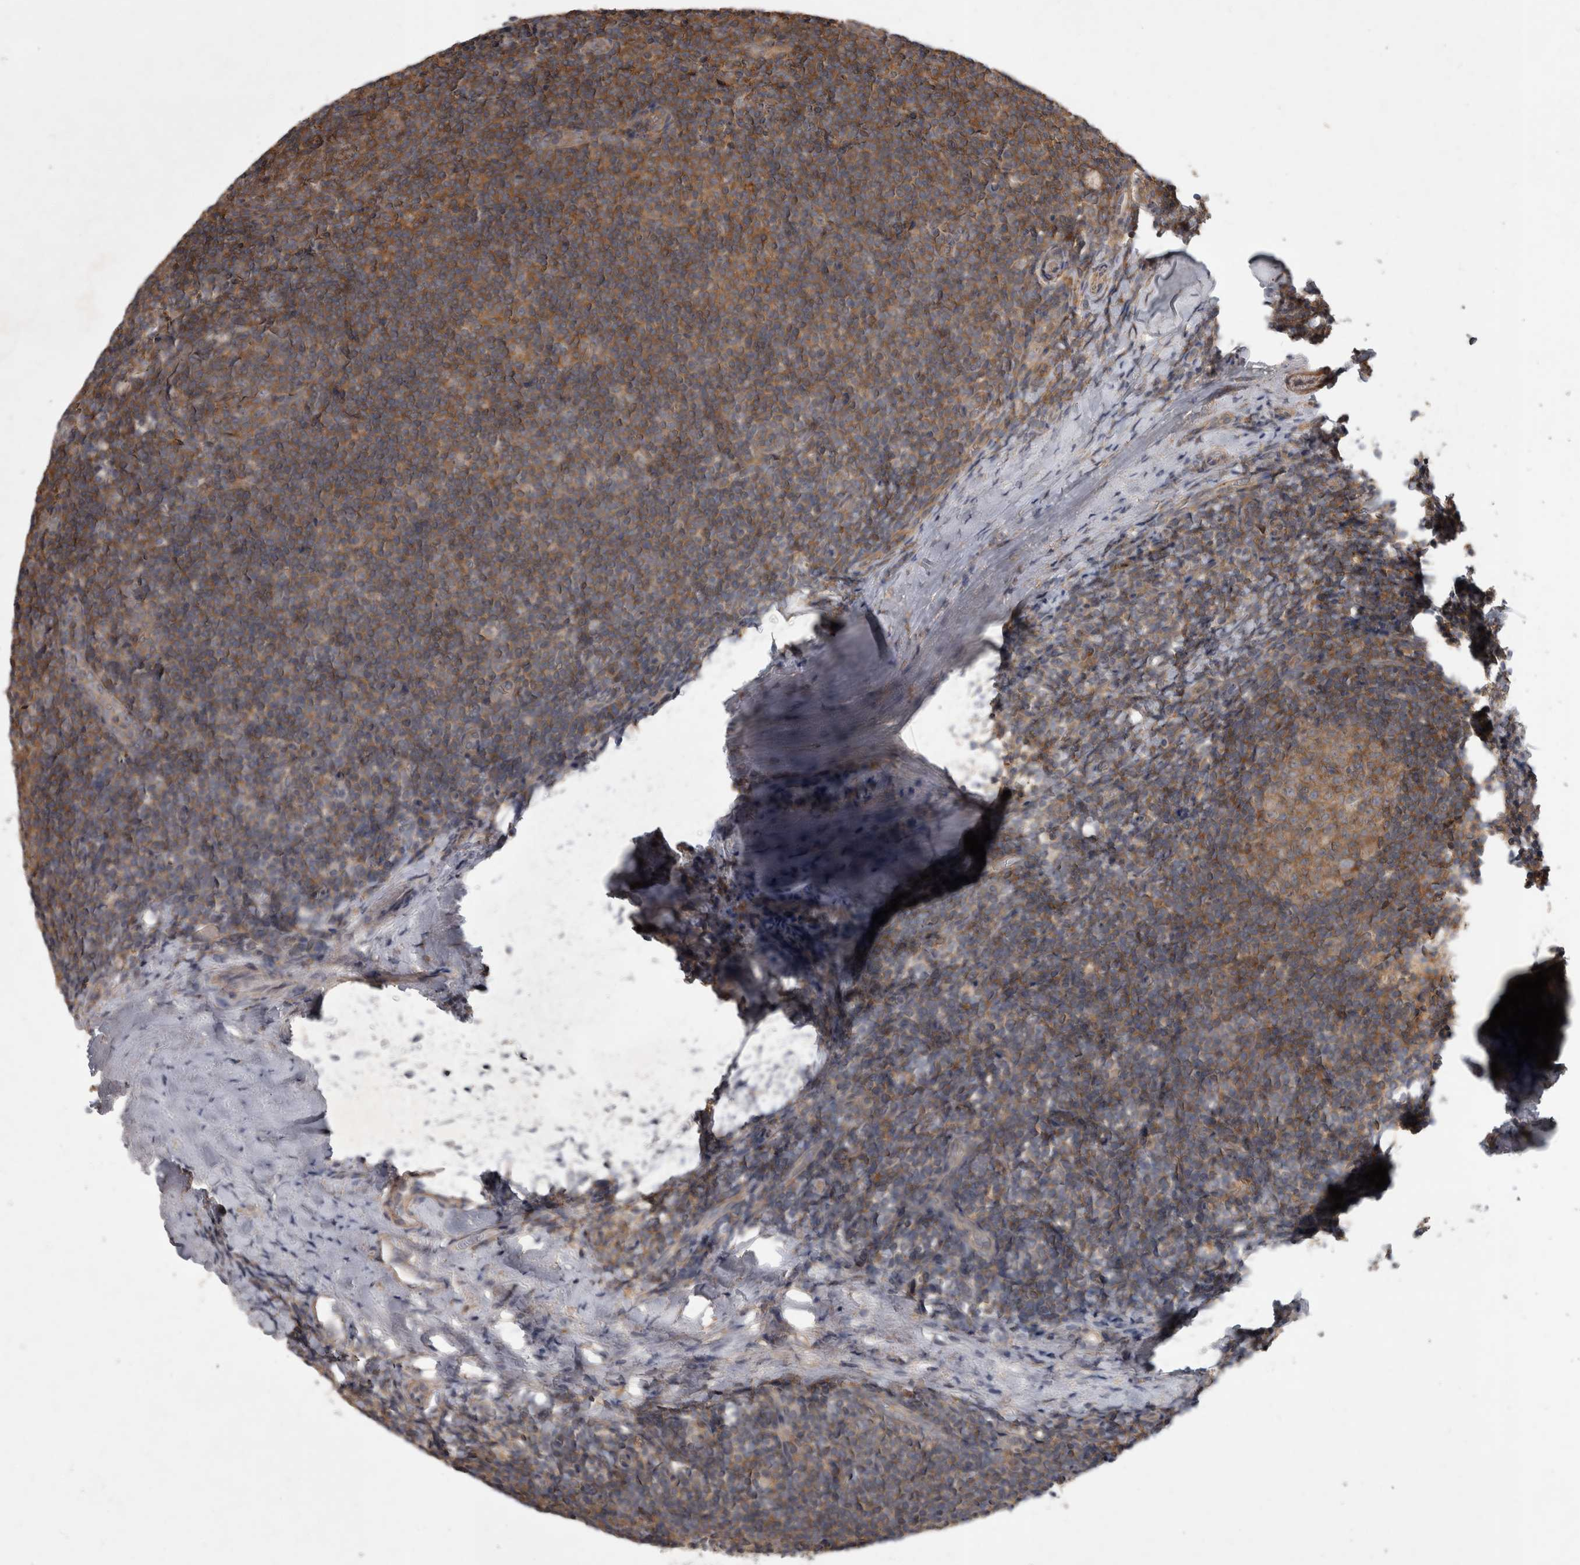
{"staining": {"intensity": "weak", "quantity": "25%-75%", "location": "cytoplasmic/membranous"}, "tissue": "tonsil", "cell_type": "Germinal center cells", "image_type": "normal", "snomed": [{"axis": "morphology", "description": "Normal tissue, NOS"}, {"axis": "topography", "description": "Tonsil"}], "caption": "A brown stain shows weak cytoplasmic/membranous expression of a protein in germinal center cells of unremarkable human tonsil. The protein of interest is stained brown, and the nuclei are stained in blue (DAB (3,3'-diaminobenzidine) IHC with brightfield microscopy, high magnification).", "gene": "SPATA48", "patient": {"sex": "male", "age": 37}}